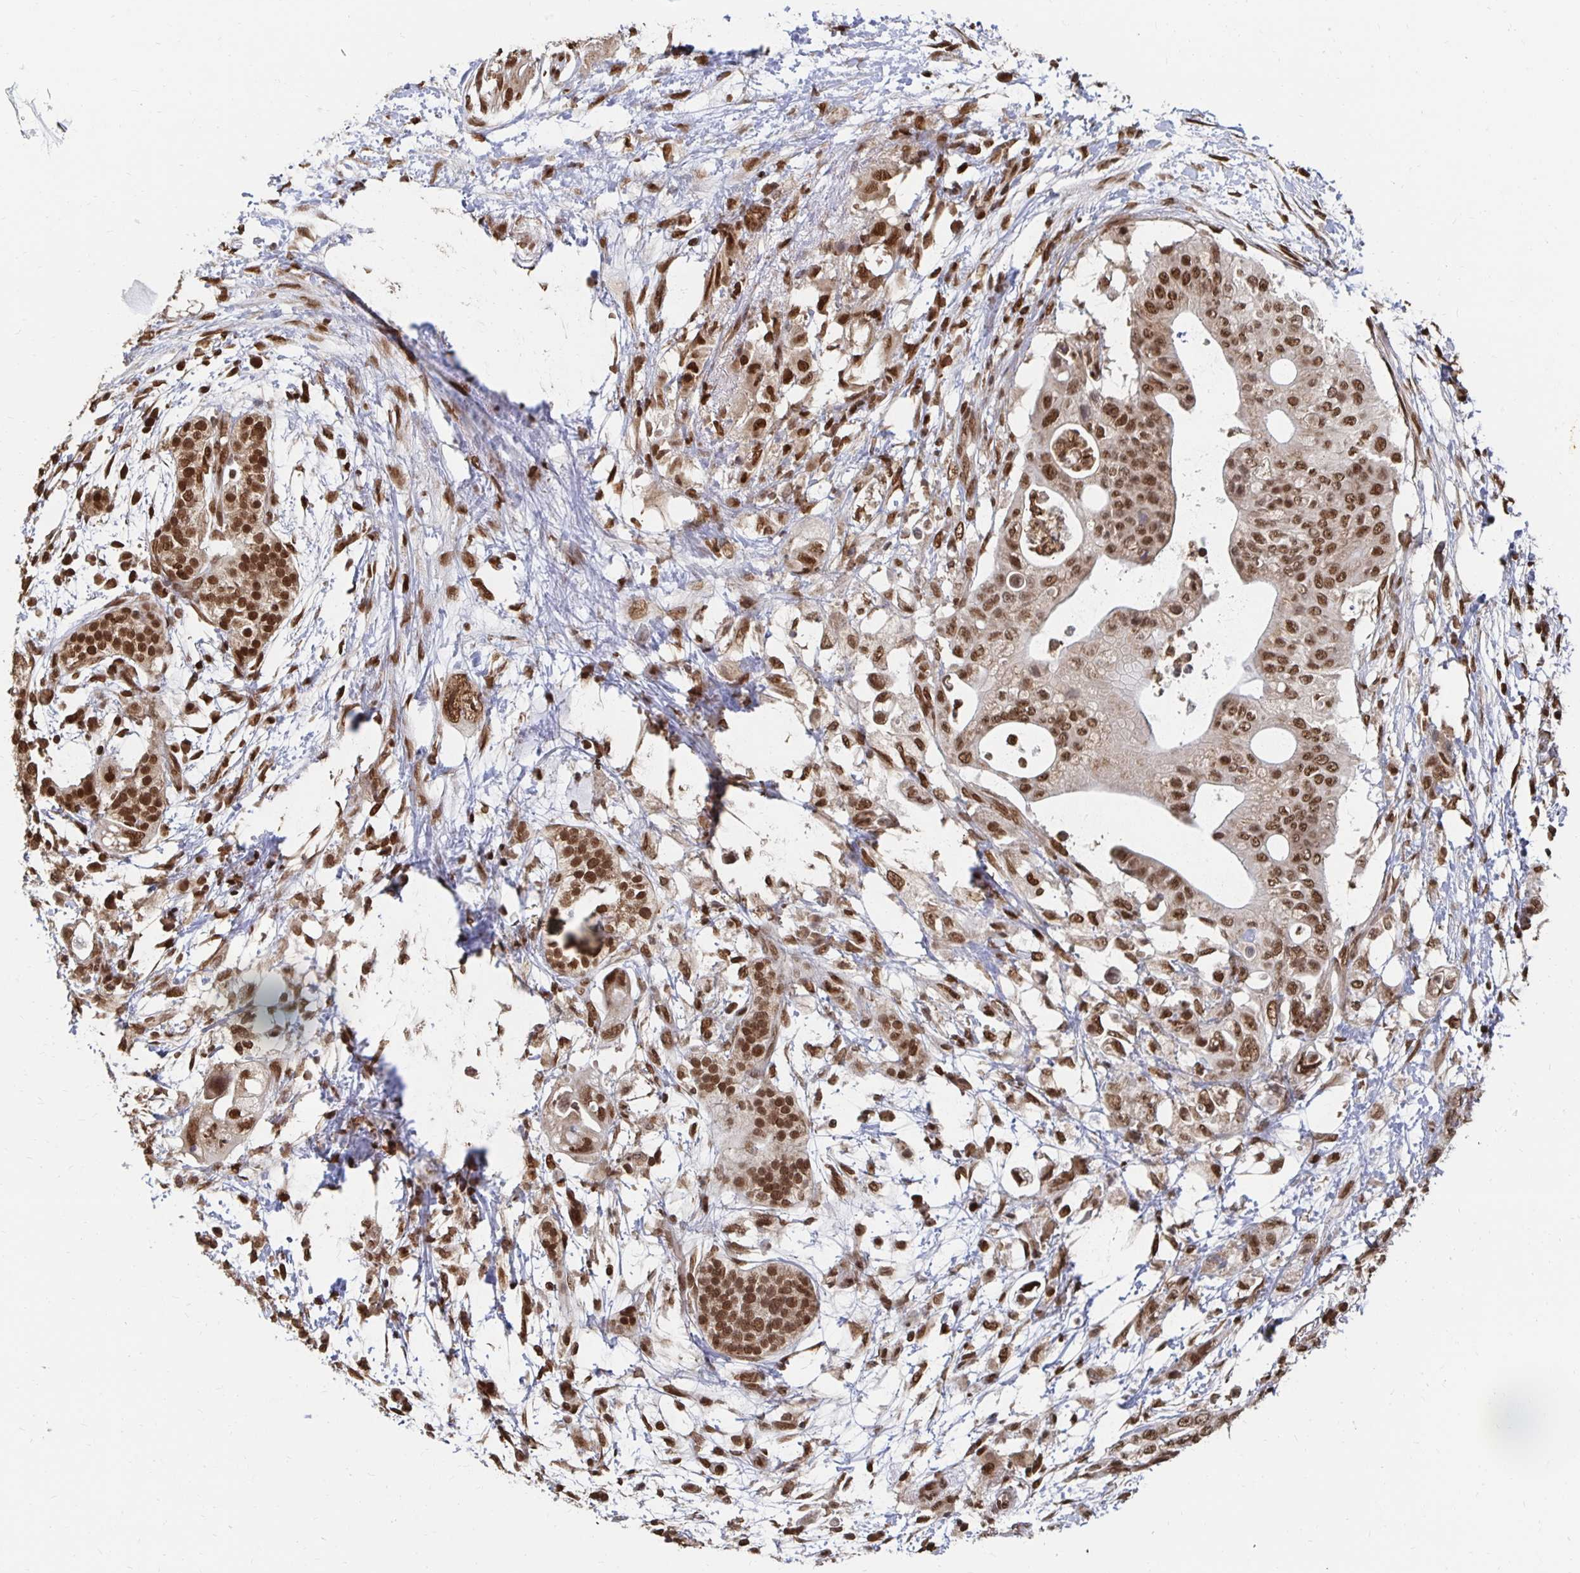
{"staining": {"intensity": "moderate", "quantity": ">75%", "location": "nuclear"}, "tissue": "pancreatic cancer", "cell_type": "Tumor cells", "image_type": "cancer", "snomed": [{"axis": "morphology", "description": "Adenocarcinoma, NOS"}, {"axis": "topography", "description": "Pancreas"}], "caption": "The immunohistochemical stain highlights moderate nuclear expression in tumor cells of pancreatic cancer tissue.", "gene": "GTF3C6", "patient": {"sex": "female", "age": 72}}